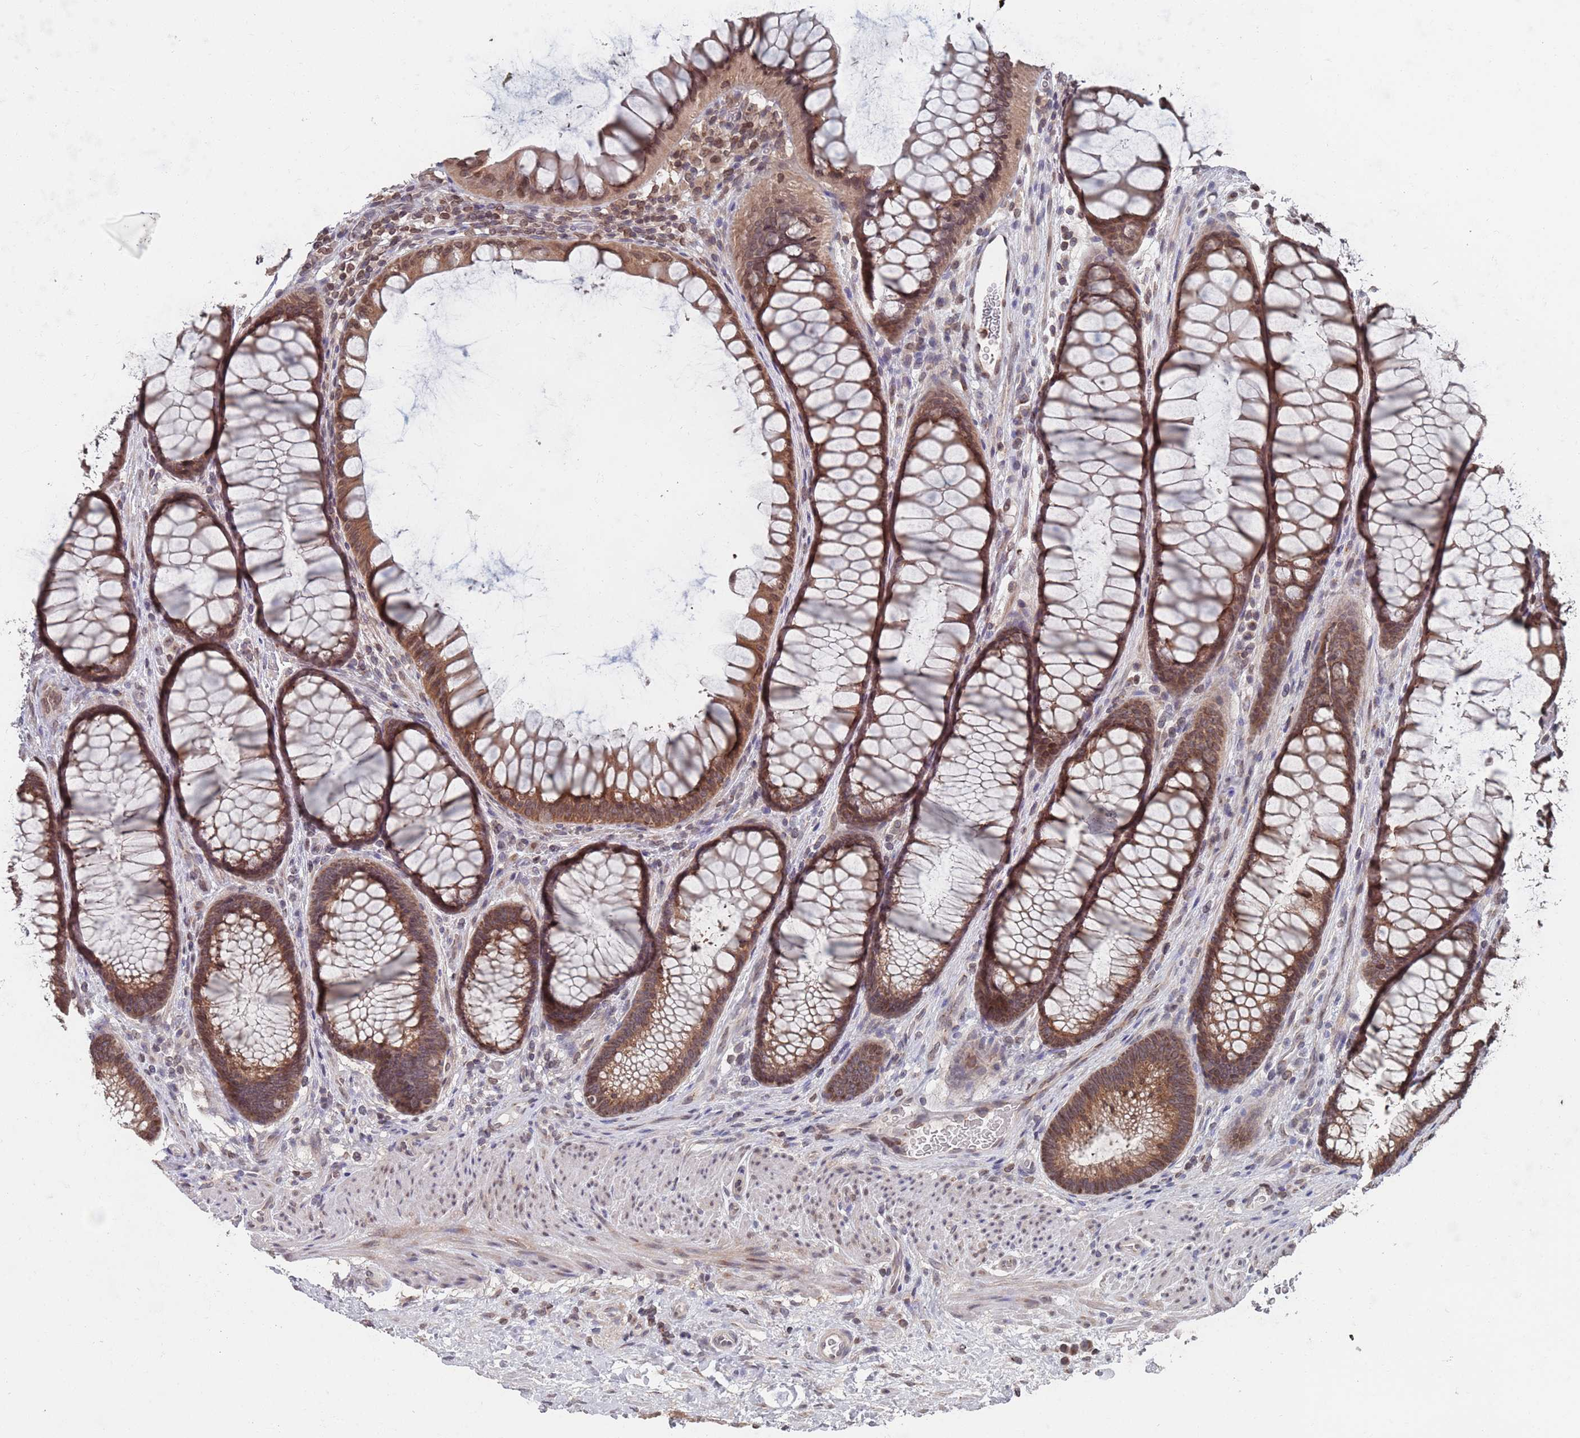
{"staining": {"intensity": "weak", "quantity": "25%-75%", "location": "cytoplasmic/membranous"}, "tissue": "colon", "cell_type": "Endothelial cells", "image_type": "normal", "snomed": [{"axis": "morphology", "description": "Normal tissue, NOS"}, {"axis": "topography", "description": "Colon"}], "caption": "The image exhibits staining of normal colon, revealing weak cytoplasmic/membranous protein expression (brown color) within endothelial cells.", "gene": "SDHAF3", "patient": {"sex": "female", "age": 82}}